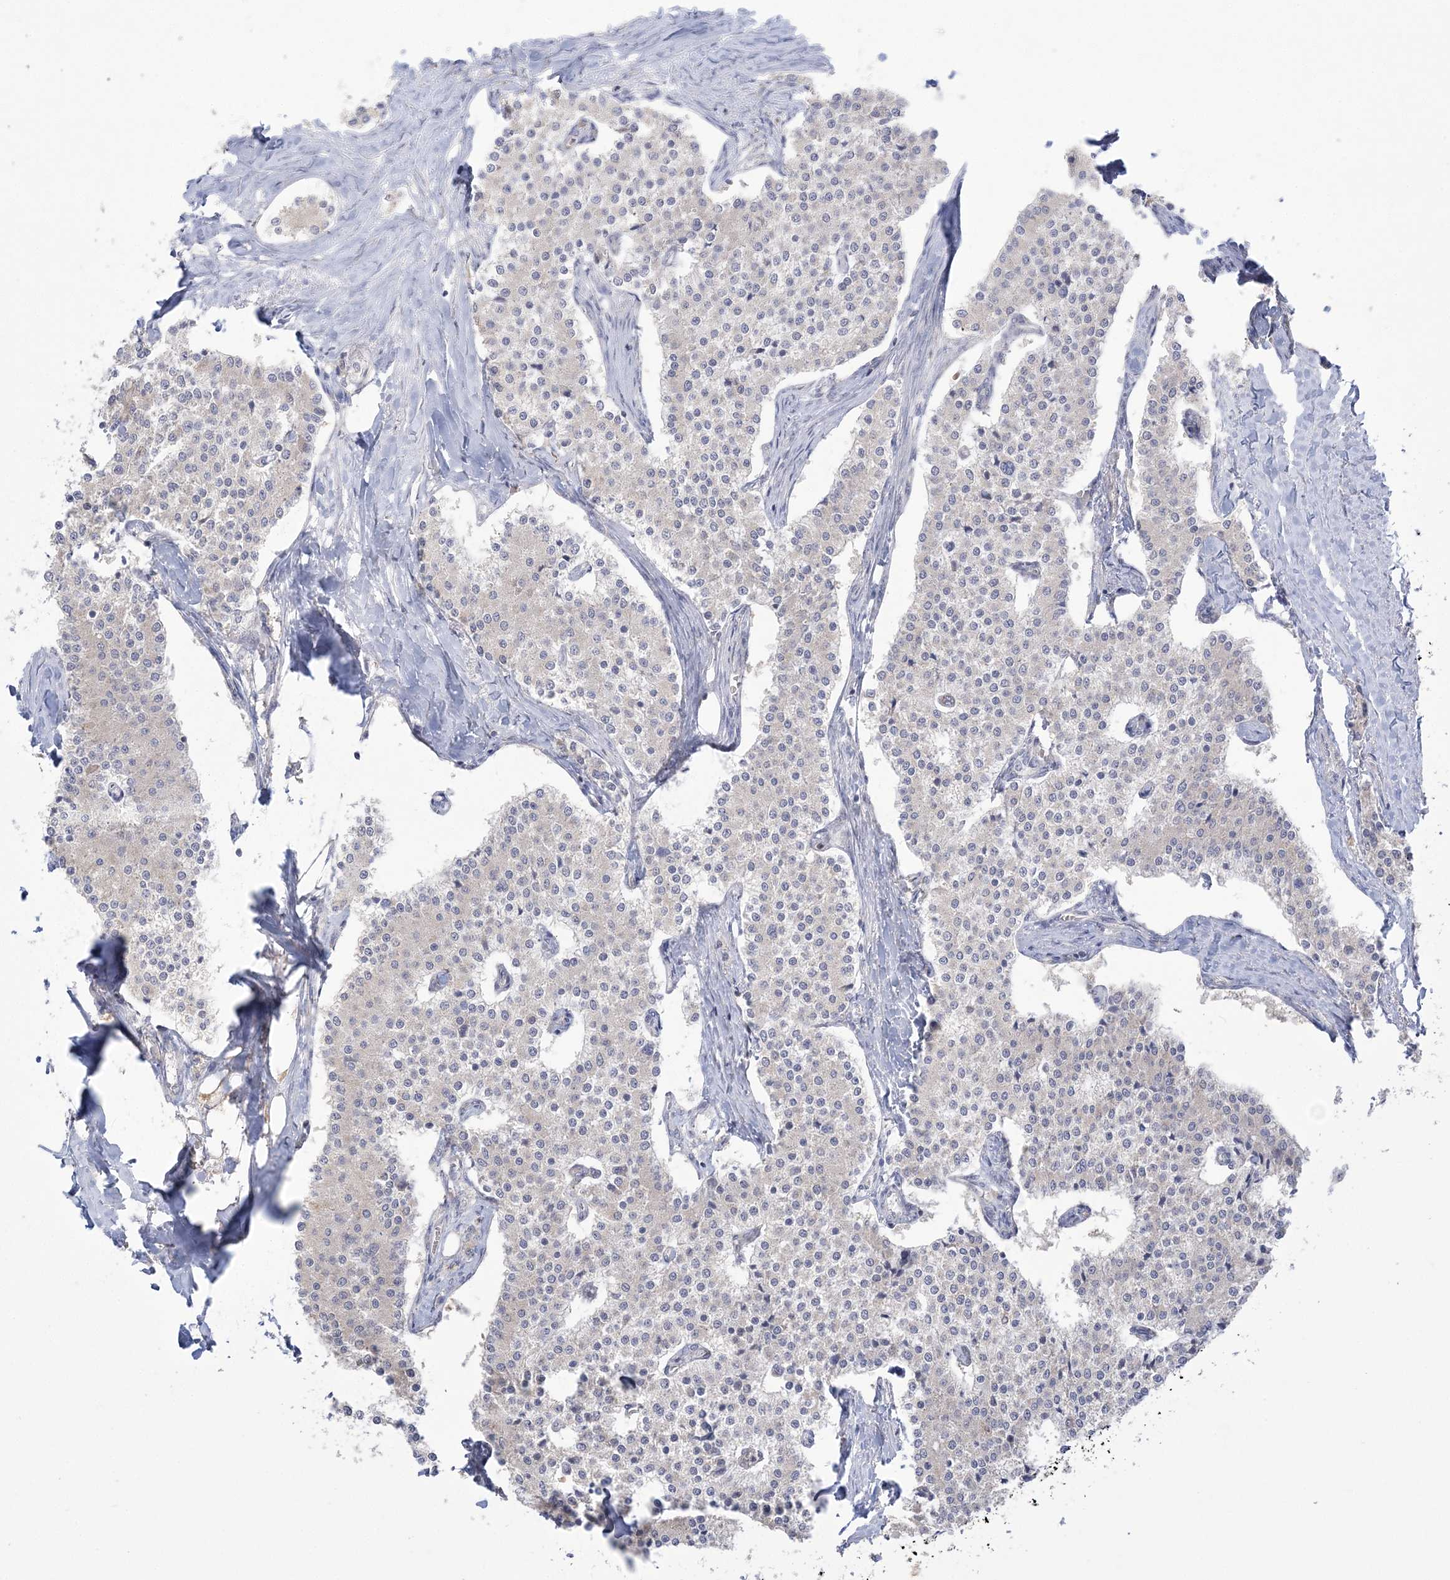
{"staining": {"intensity": "negative", "quantity": "none", "location": "none"}, "tissue": "carcinoid", "cell_type": "Tumor cells", "image_type": "cancer", "snomed": [{"axis": "morphology", "description": "Carcinoid, malignant, NOS"}, {"axis": "topography", "description": "Colon"}], "caption": "The image demonstrates no significant positivity in tumor cells of carcinoid.", "gene": "FARSB", "patient": {"sex": "female", "age": 52}}